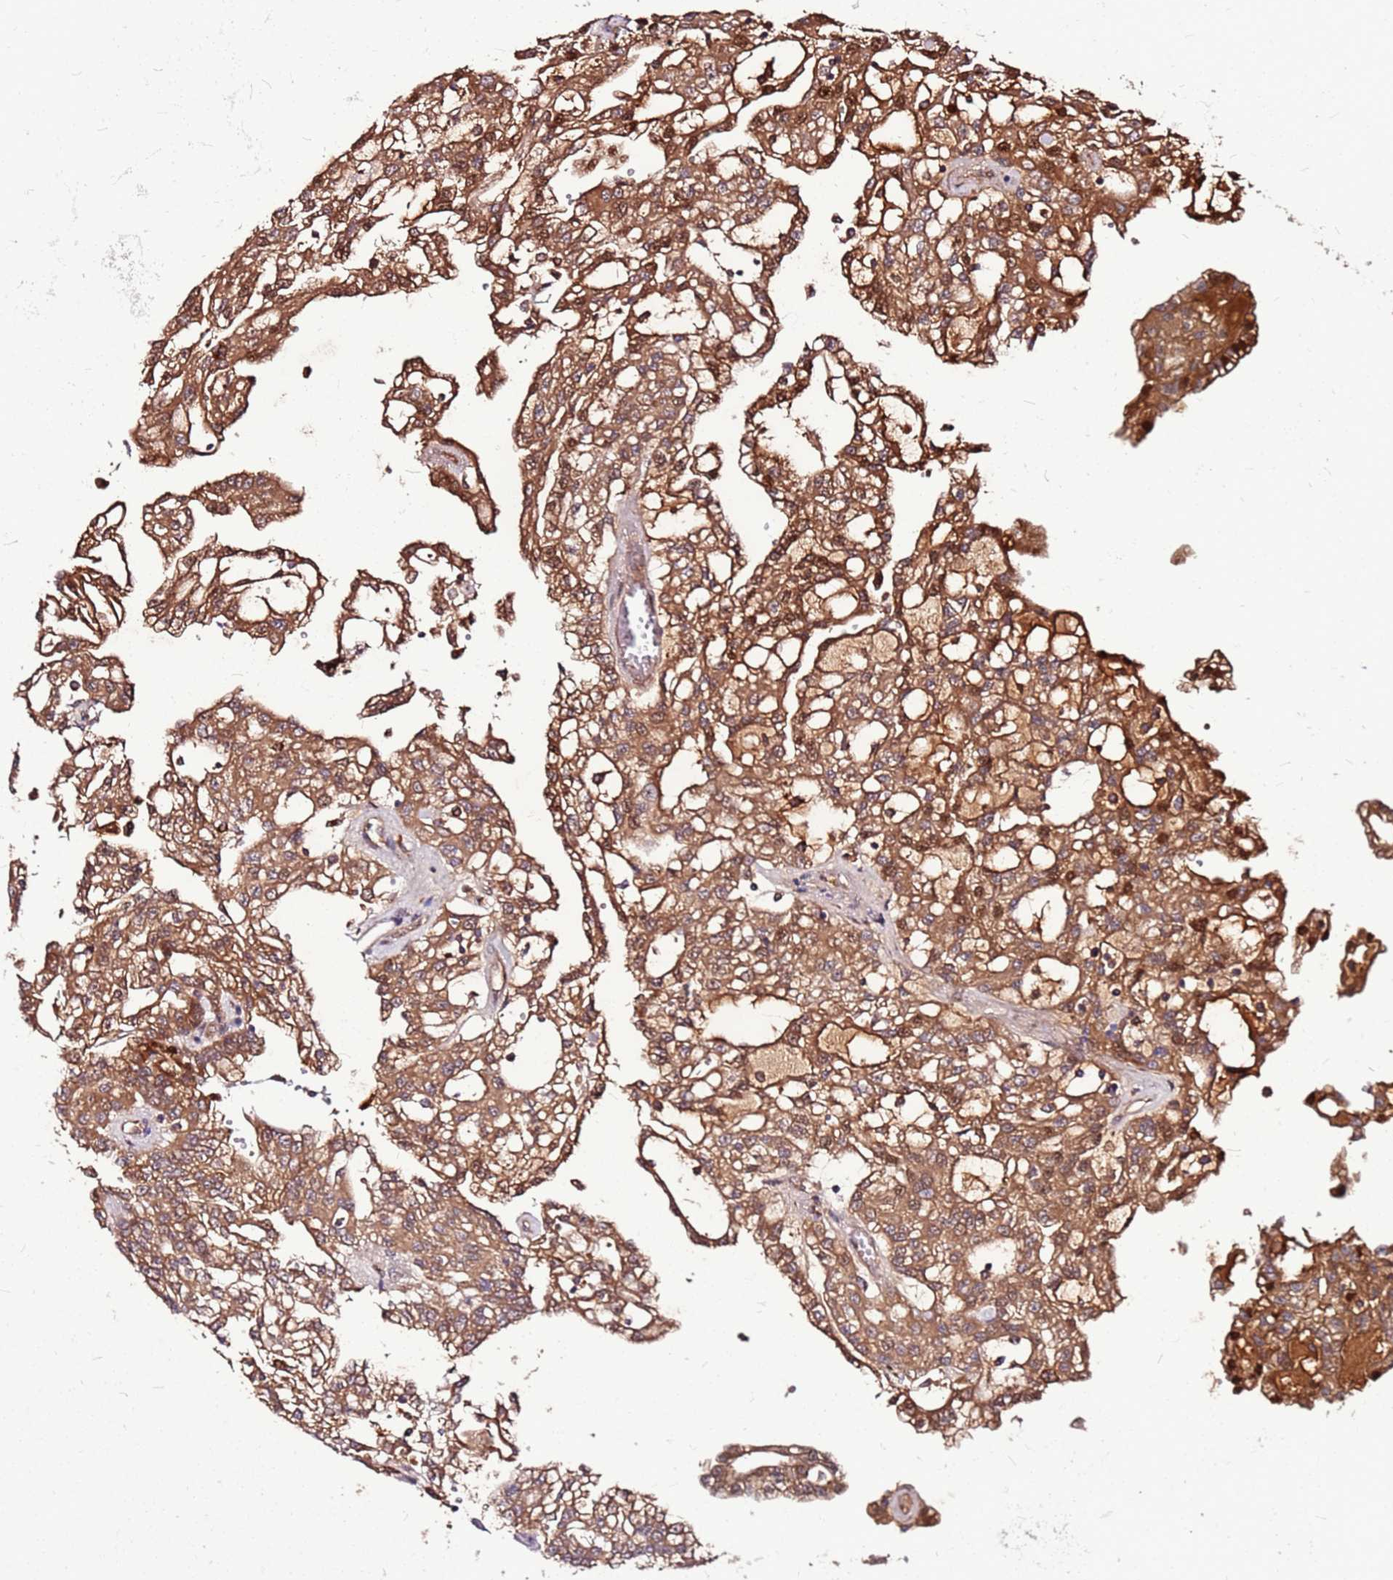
{"staining": {"intensity": "moderate", "quantity": ">75%", "location": "cytoplasmic/membranous"}, "tissue": "renal cancer", "cell_type": "Tumor cells", "image_type": "cancer", "snomed": [{"axis": "morphology", "description": "Adenocarcinoma, NOS"}, {"axis": "topography", "description": "Kidney"}], "caption": "A brown stain shows moderate cytoplasmic/membranous positivity of a protein in renal adenocarcinoma tumor cells.", "gene": "LYPLAL1", "patient": {"sex": "male", "age": 63}}